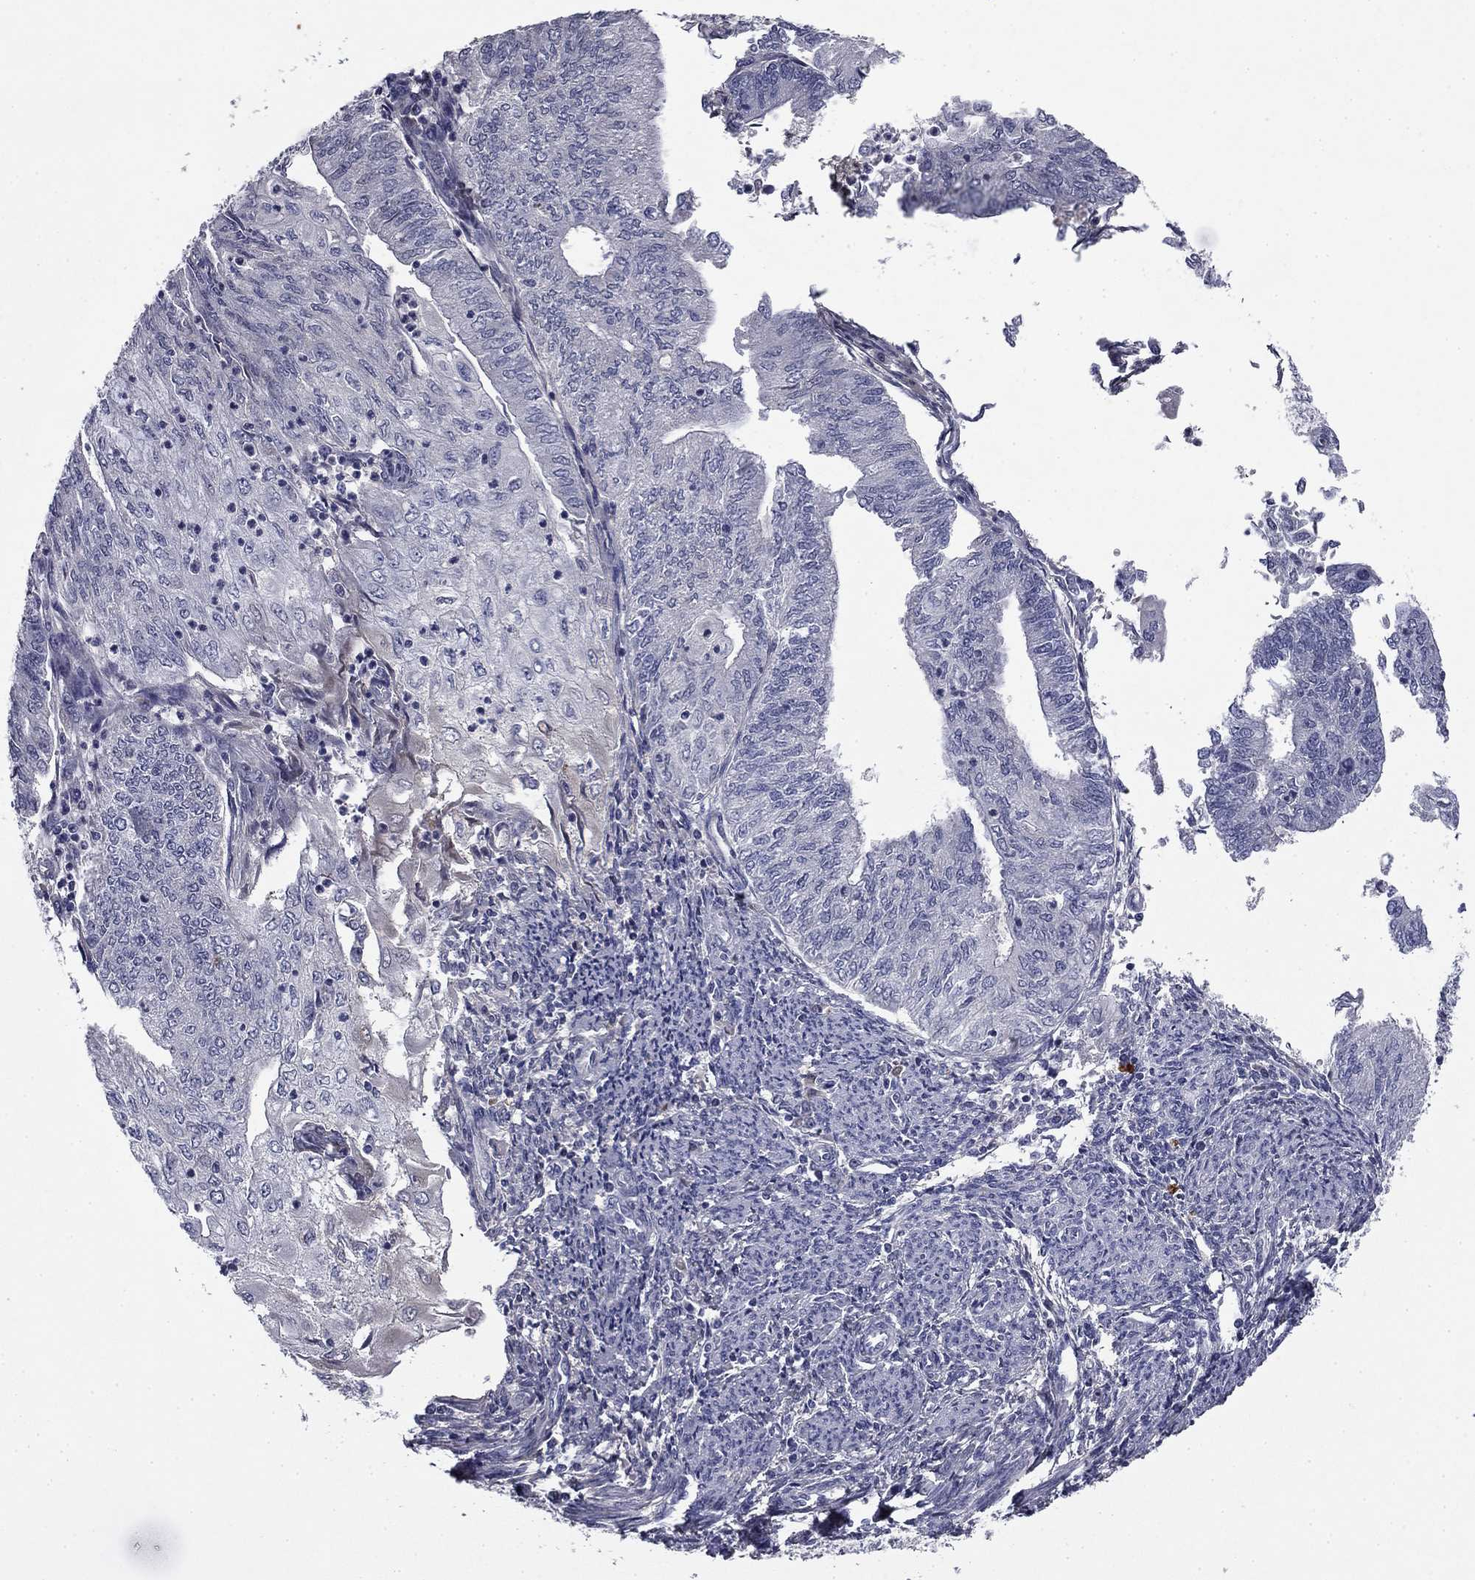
{"staining": {"intensity": "negative", "quantity": "none", "location": "none"}, "tissue": "endometrial cancer", "cell_type": "Tumor cells", "image_type": "cancer", "snomed": [{"axis": "morphology", "description": "Adenocarcinoma, NOS"}, {"axis": "topography", "description": "Endometrium"}], "caption": "High magnification brightfield microscopy of endometrial adenocarcinoma stained with DAB (3,3'-diaminobenzidine) (brown) and counterstained with hematoxylin (blue): tumor cells show no significant expression. (DAB (3,3'-diaminobenzidine) immunohistochemistry with hematoxylin counter stain).", "gene": "COL2A1", "patient": {"sex": "female", "age": 59}}